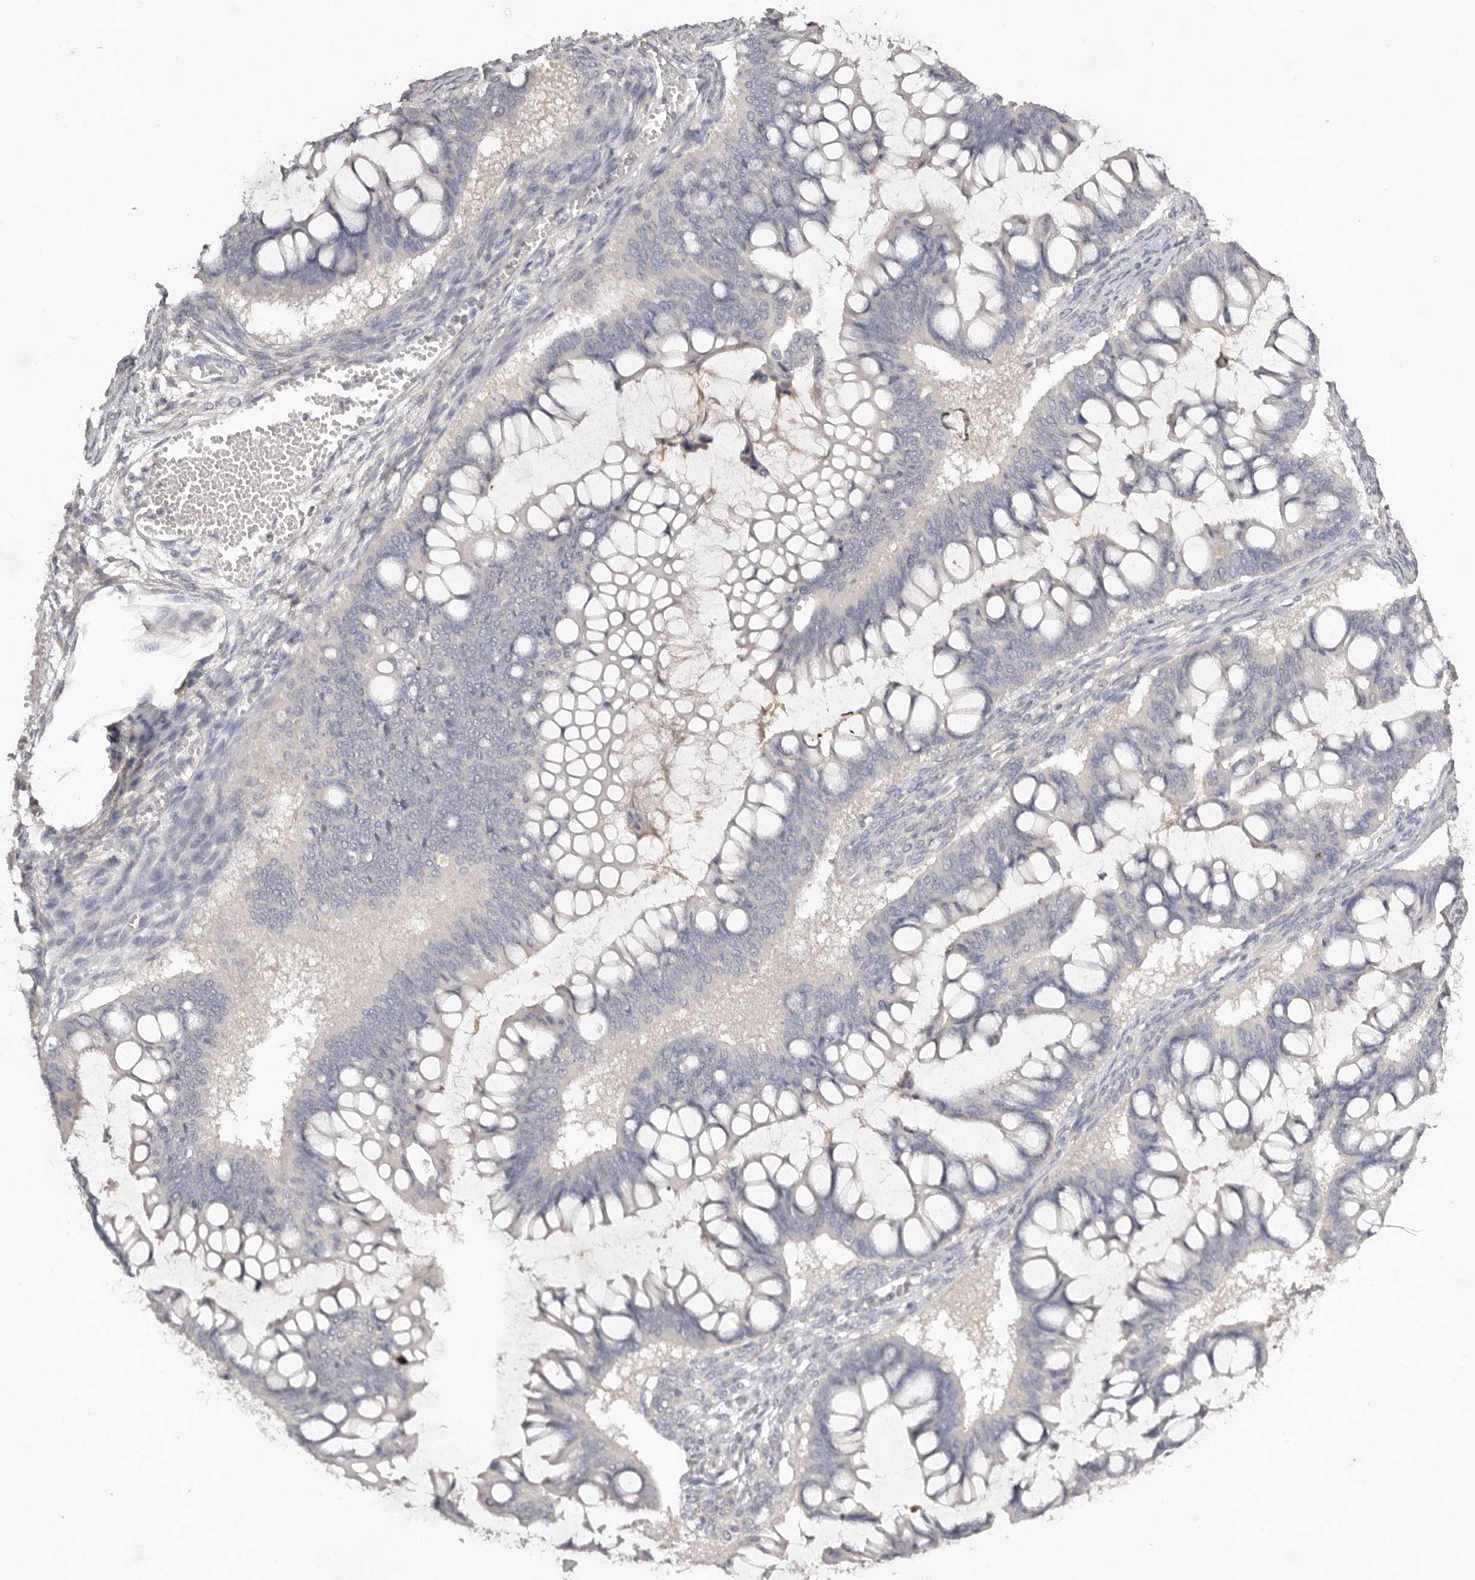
{"staining": {"intensity": "negative", "quantity": "none", "location": "none"}, "tissue": "ovarian cancer", "cell_type": "Tumor cells", "image_type": "cancer", "snomed": [{"axis": "morphology", "description": "Cystadenocarcinoma, mucinous, NOS"}, {"axis": "topography", "description": "Ovary"}], "caption": "Immunohistochemical staining of human ovarian cancer reveals no significant positivity in tumor cells.", "gene": "SCUBE2", "patient": {"sex": "female", "age": 73}}